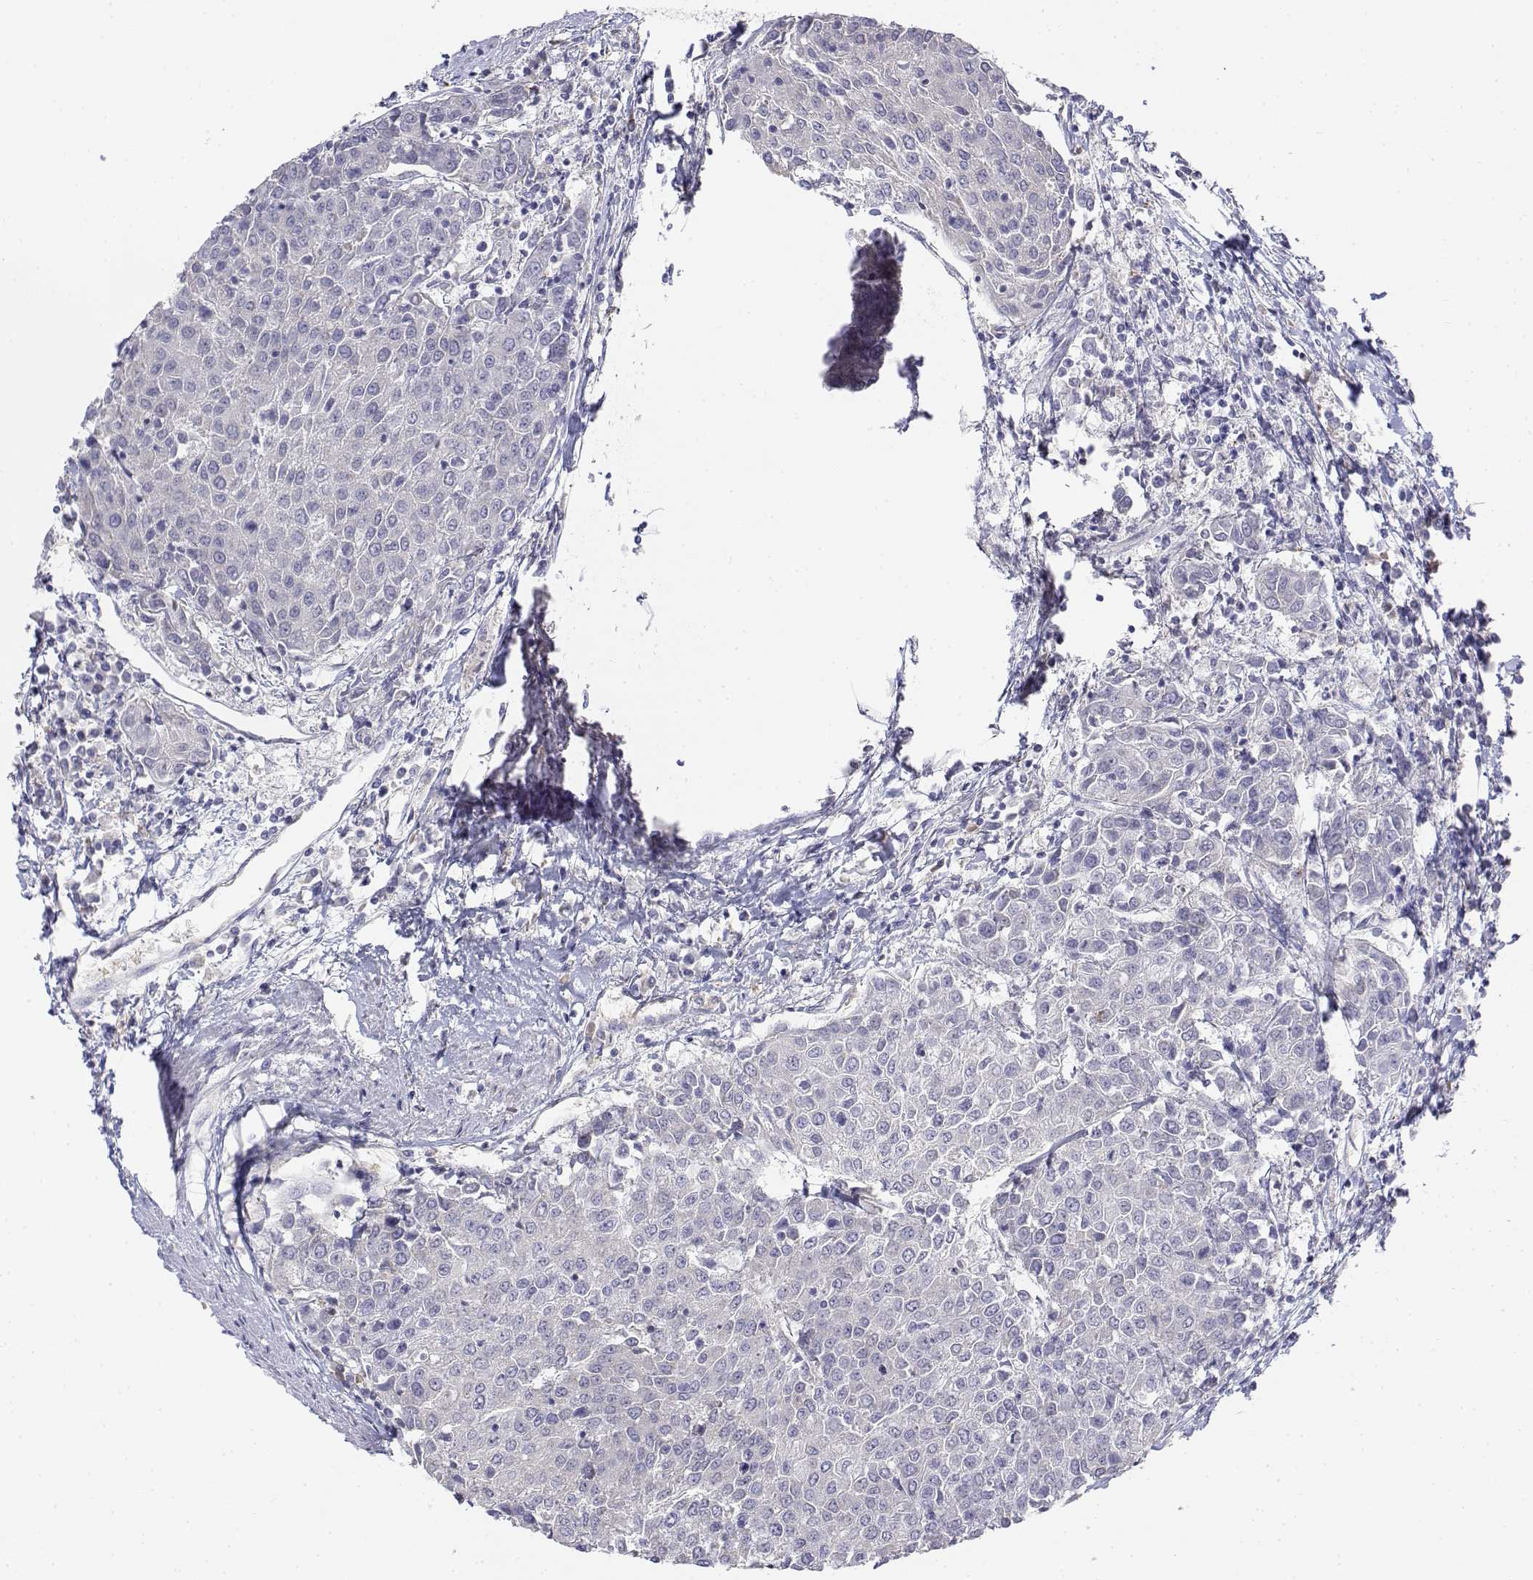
{"staining": {"intensity": "negative", "quantity": "none", "location": "none"}, "tissue": "urothelial cancer", "cell_type": "Tumor cells", "image_type": "cancer", "snomed": [{"axis": "morphology", "description": "Urothelial carcinoma, High grade"}, {"axis": "topography", "description": "Urinary bladder"}], "caption": "IHC micrograph of neoplastic tissue: human high-grade urothelial carcinoma stained with DAB reveals no significant protein positivity in tumor cells.", "gene": "CADM1", "patient": {"sex": "female", "age": 85}}